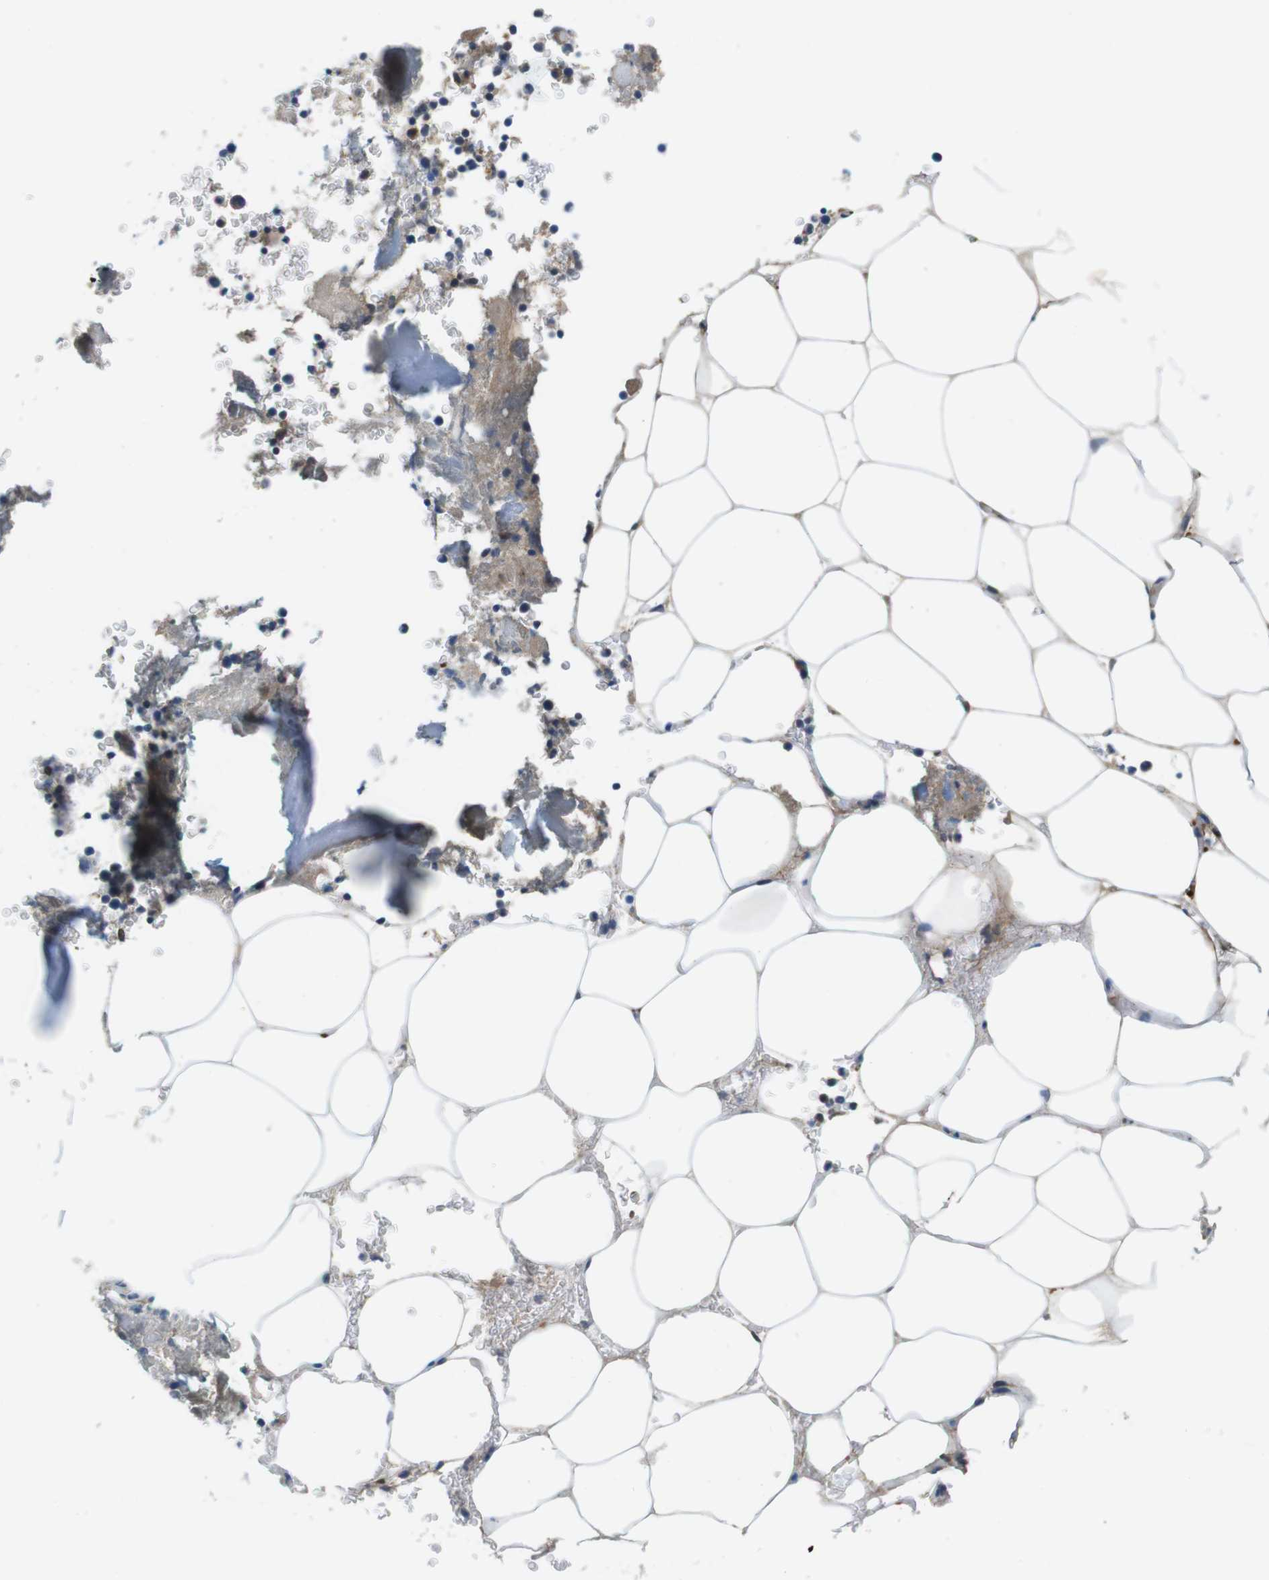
{"staining": {"intensity": "weak", "quantity": "25%-75%", "location": "cytoplasmic/membranous"}, "tissue": "bone marrow", "cell_type": "Hematopoietic cells", "image_type": "normal", "snomed": [{"axis": "morphology", "description": "Normal tissue, NOS"}, {"axis": "topography", "description": "Bone marrow"}], "caption": "Bone marrow stained for a protein (brown) exhibits weak cytoplasmic/membranous positive positivity in approximately 25%-75% of hematopoietic cells.", "gene": "CD163L1", "patient": {"sex": "male"}}